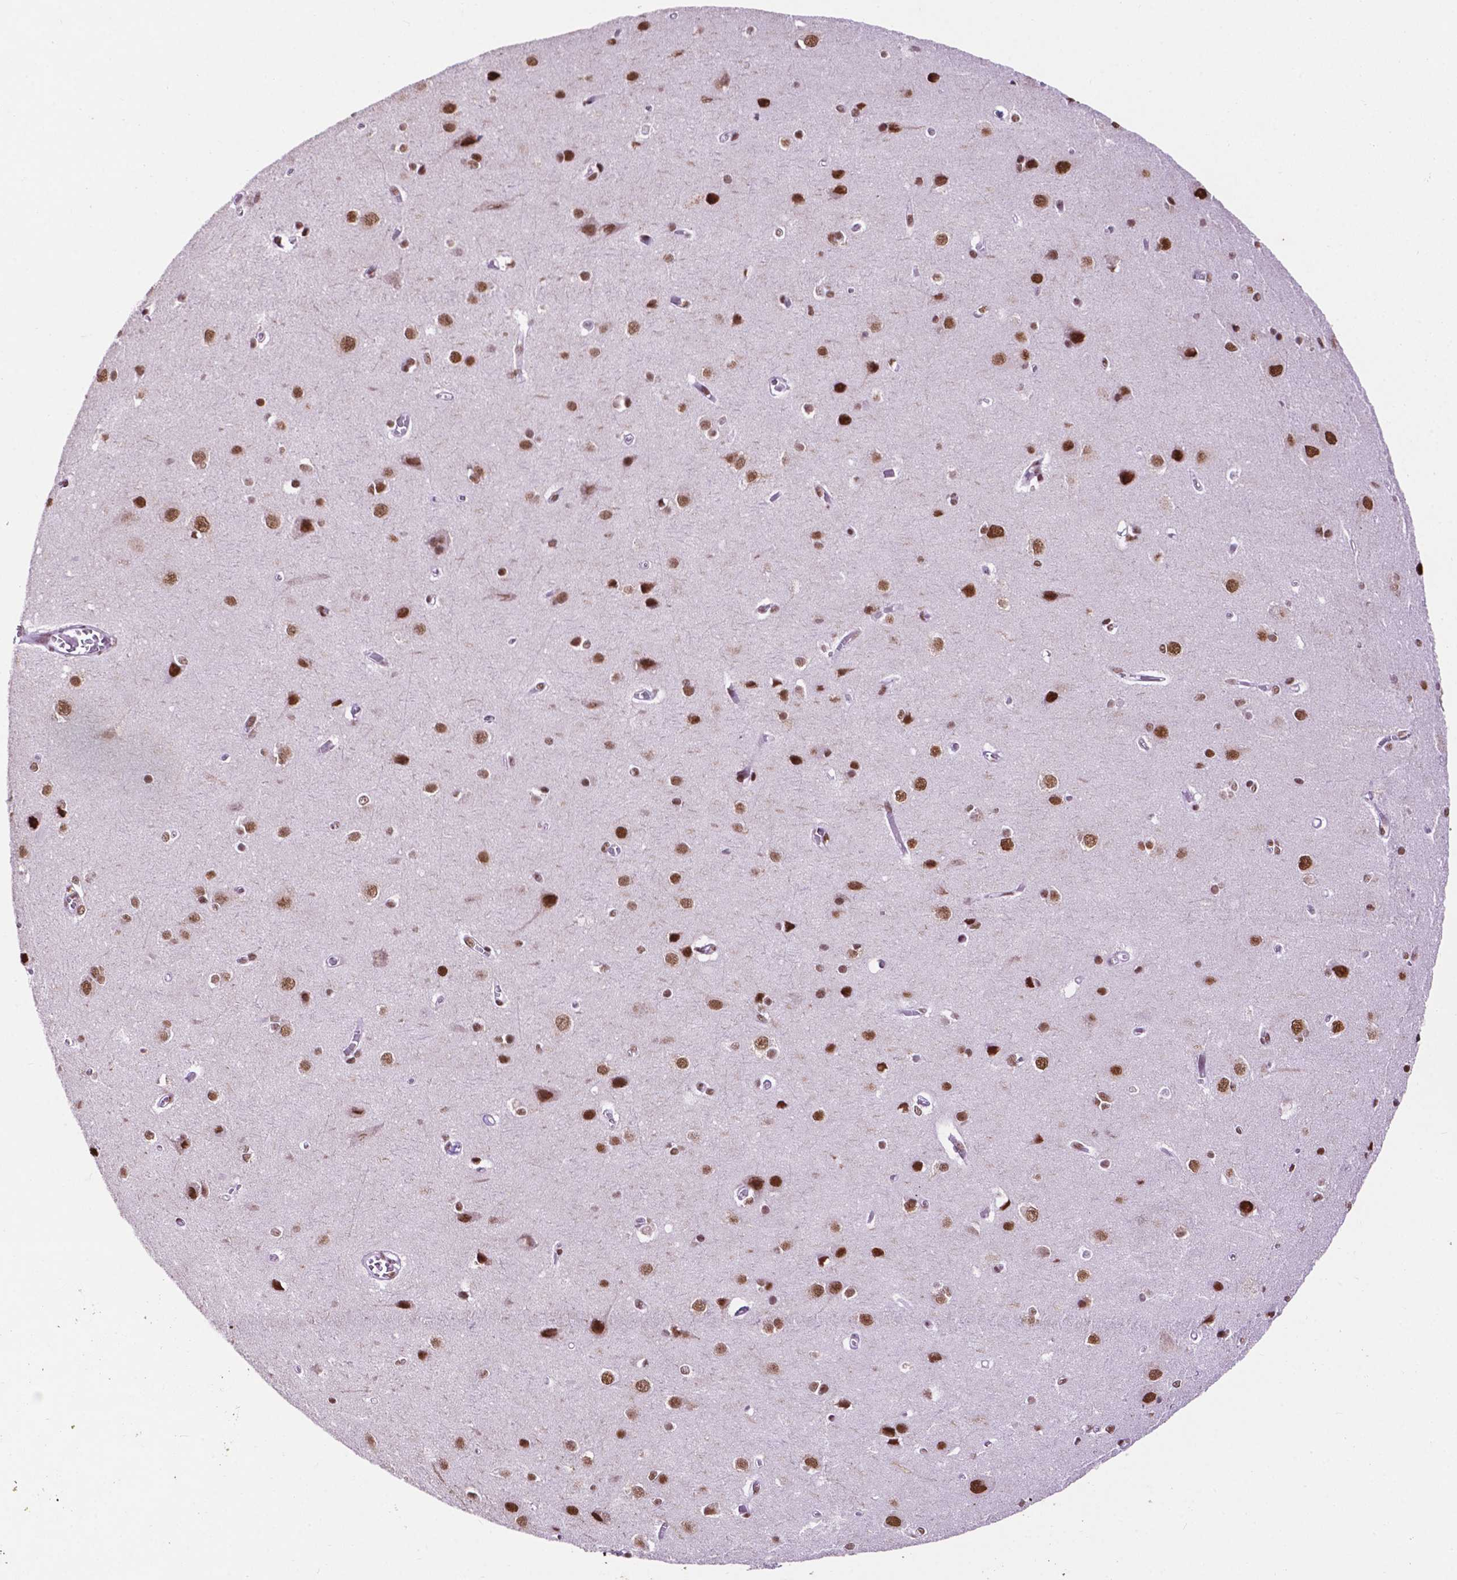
{"staining": {"intensity": "moderate", "quantity": "25%-75%", "location": "nuclear"}, "tissue": "cerebral cortex", "cell_type": "Endothelial cells", "image_type": "normal", "snomed": [{"axis": "morphology", "description": "Normal tissue, NOS"}, {"axis": "topography", "description": "Cerebral cortex"}], "caption": "Endothelial cells display medium levels of moderate nuclear expression in about 25%-75% of cells in normal cerebral cortex.", "gene": "CCAR2", "patient": {"sex": "male", "age": 37}}